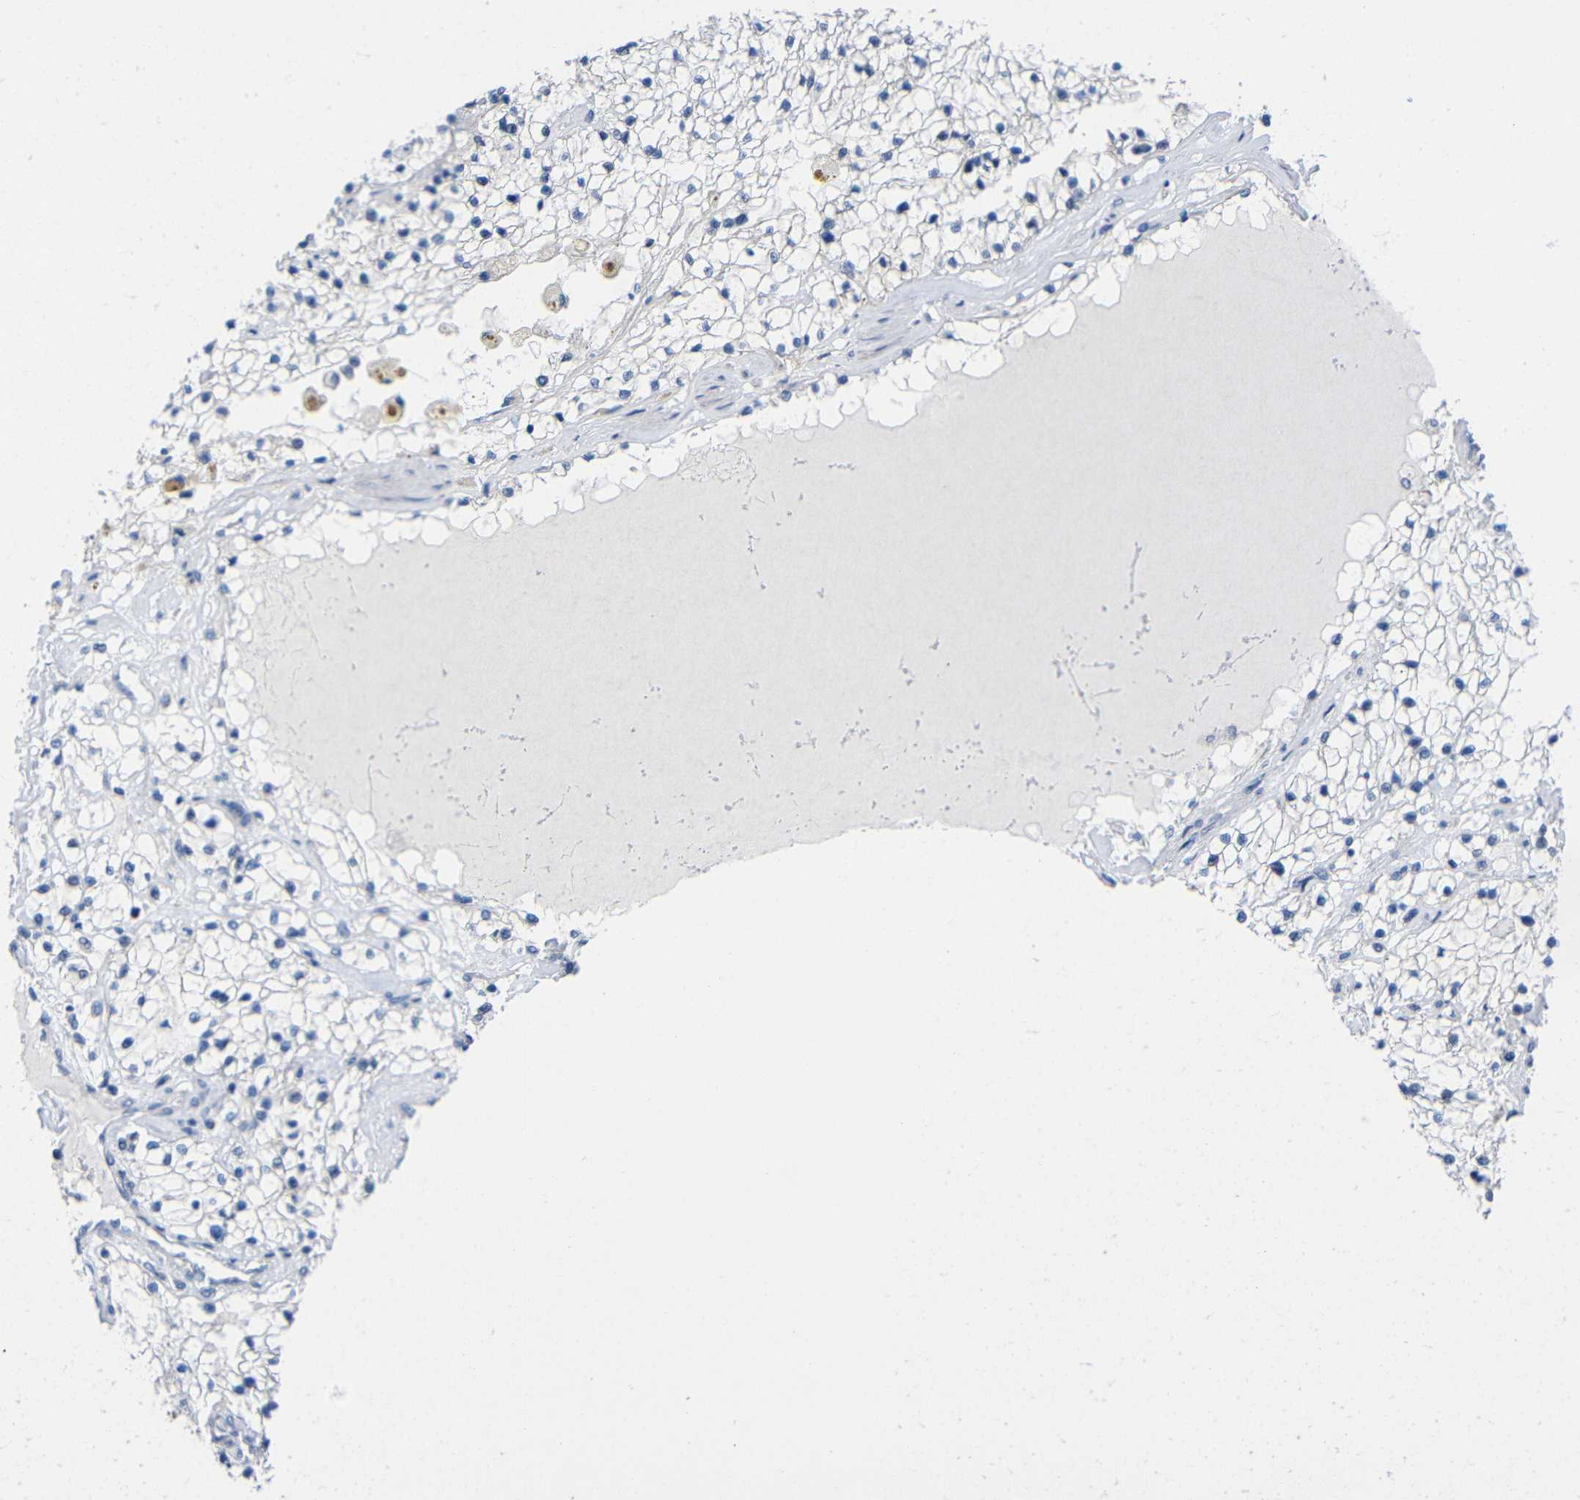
{"staining": {"intensity": "negative", "quantity": "none", "location": "none"}, "tissue": "renal cancer", "cell_type": "Tumor cells", "image_type": "cancer", "snomed": [{"axis": "morphology", "description": "Adenocarcinoma, NOS"}, {"axis": "topography", "description": "Kidney"}], "caption": "Immunohistochemistry (IHC) photomicrograph of adenocarcinoma (renal) stained for a protein (brown), which shows no expression in tumor cells.", "gene": "CMTM1", "patient": {"sex": "male", "age": 68}}